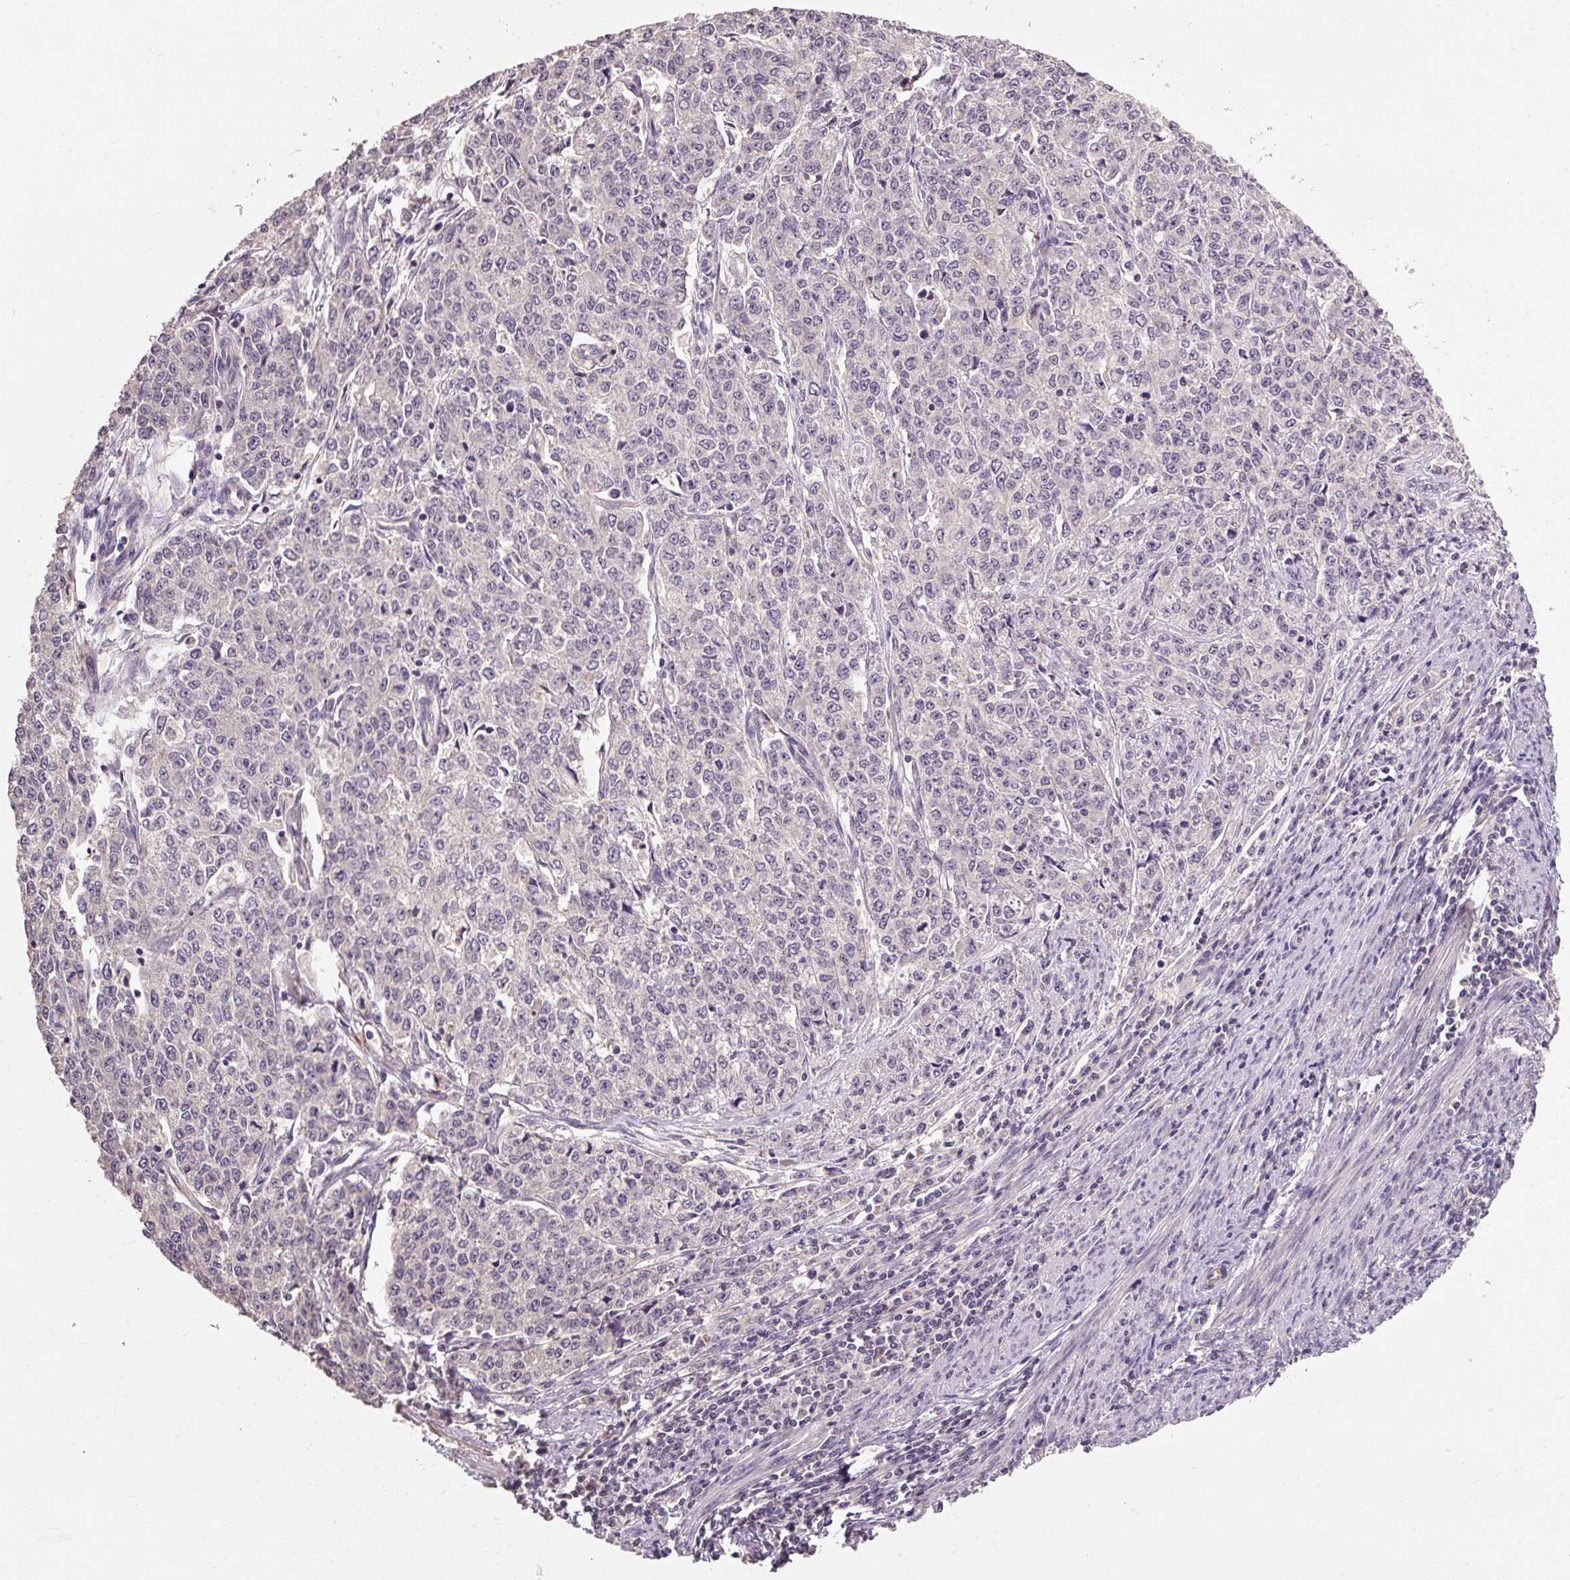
{"staining": {"intensity": "negative", "quantity": "none", "location": "none"}, "tissue": "endometrial cancer", "cell_type": "Tumor cells", "image_type": "cancer", "snomed": [{"axis": "morphology", "description": "Adenocarcinoma, NOS"}, {"axis": "topography", "description": "Endometrium"}], "caption": "High power microscopy photomicrograph of an immunohistochemistry histopathology image of adenocarcinoma (endometrial), revealing no significant expression in tumor cells.", "gene": "CFAP65", "patient": {"sex": "female", "age": 50}}